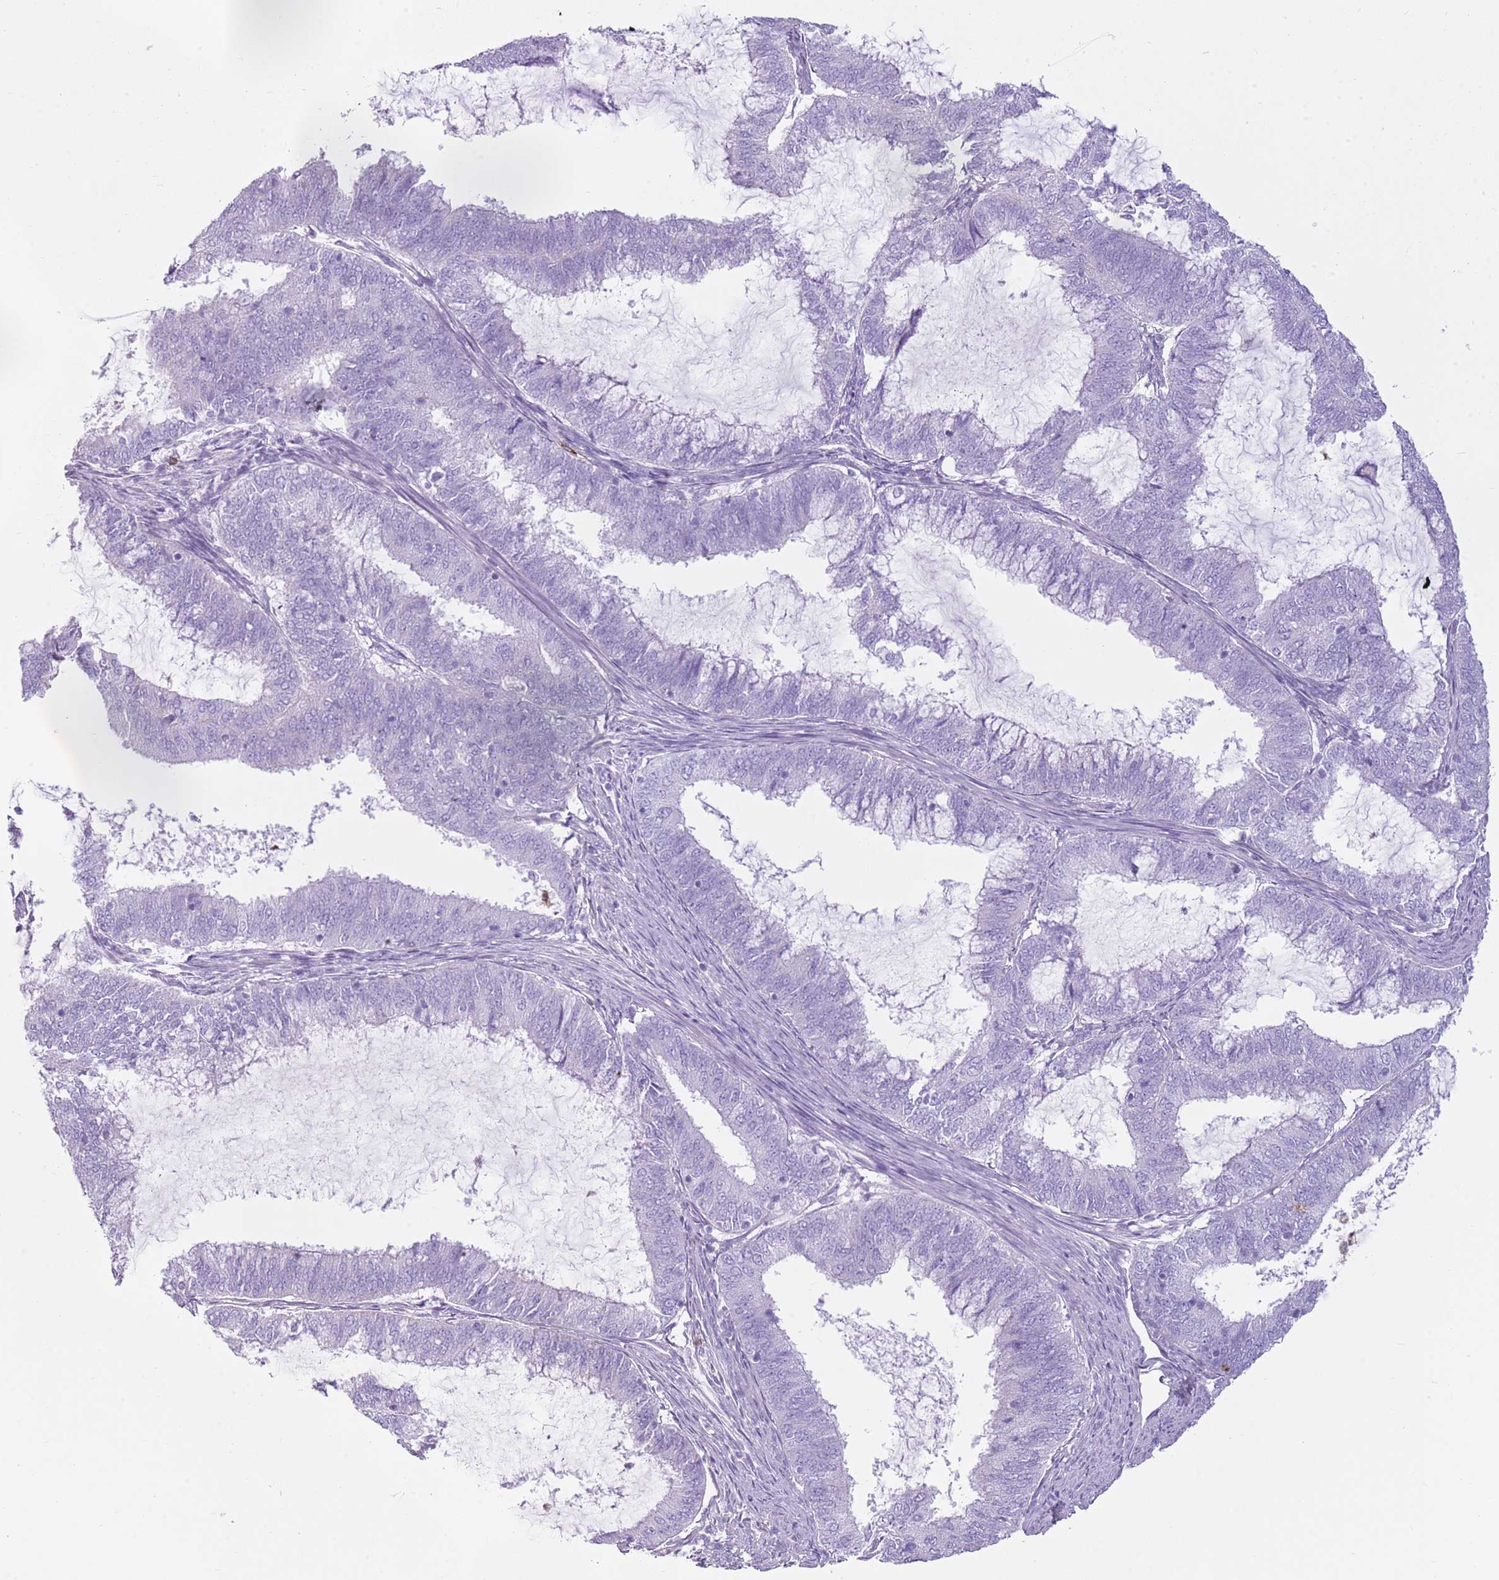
{"staining": {"intensity": "negative", "quantity": "none", "location": "none"}, "tissue": "endometrial cancer", "cell_type": "Tumor cells", "image_type": "cancer", "snomed": [{"axis": "morphology", "description": "Adenocarcinoma, NOS"}, {"axis": "topography", "description": "Endometrium"}], "caption": "High magnification brightfield microscopy of adenocarcinoma (endometrial) stained with DAB (3,3'-diaminobenzidine) (brown) and counterstained with hematoxylin (blue): tumor cells show no significant staining.", "gene": "CD177", "patient": {"sex": "female", "age": 51}}